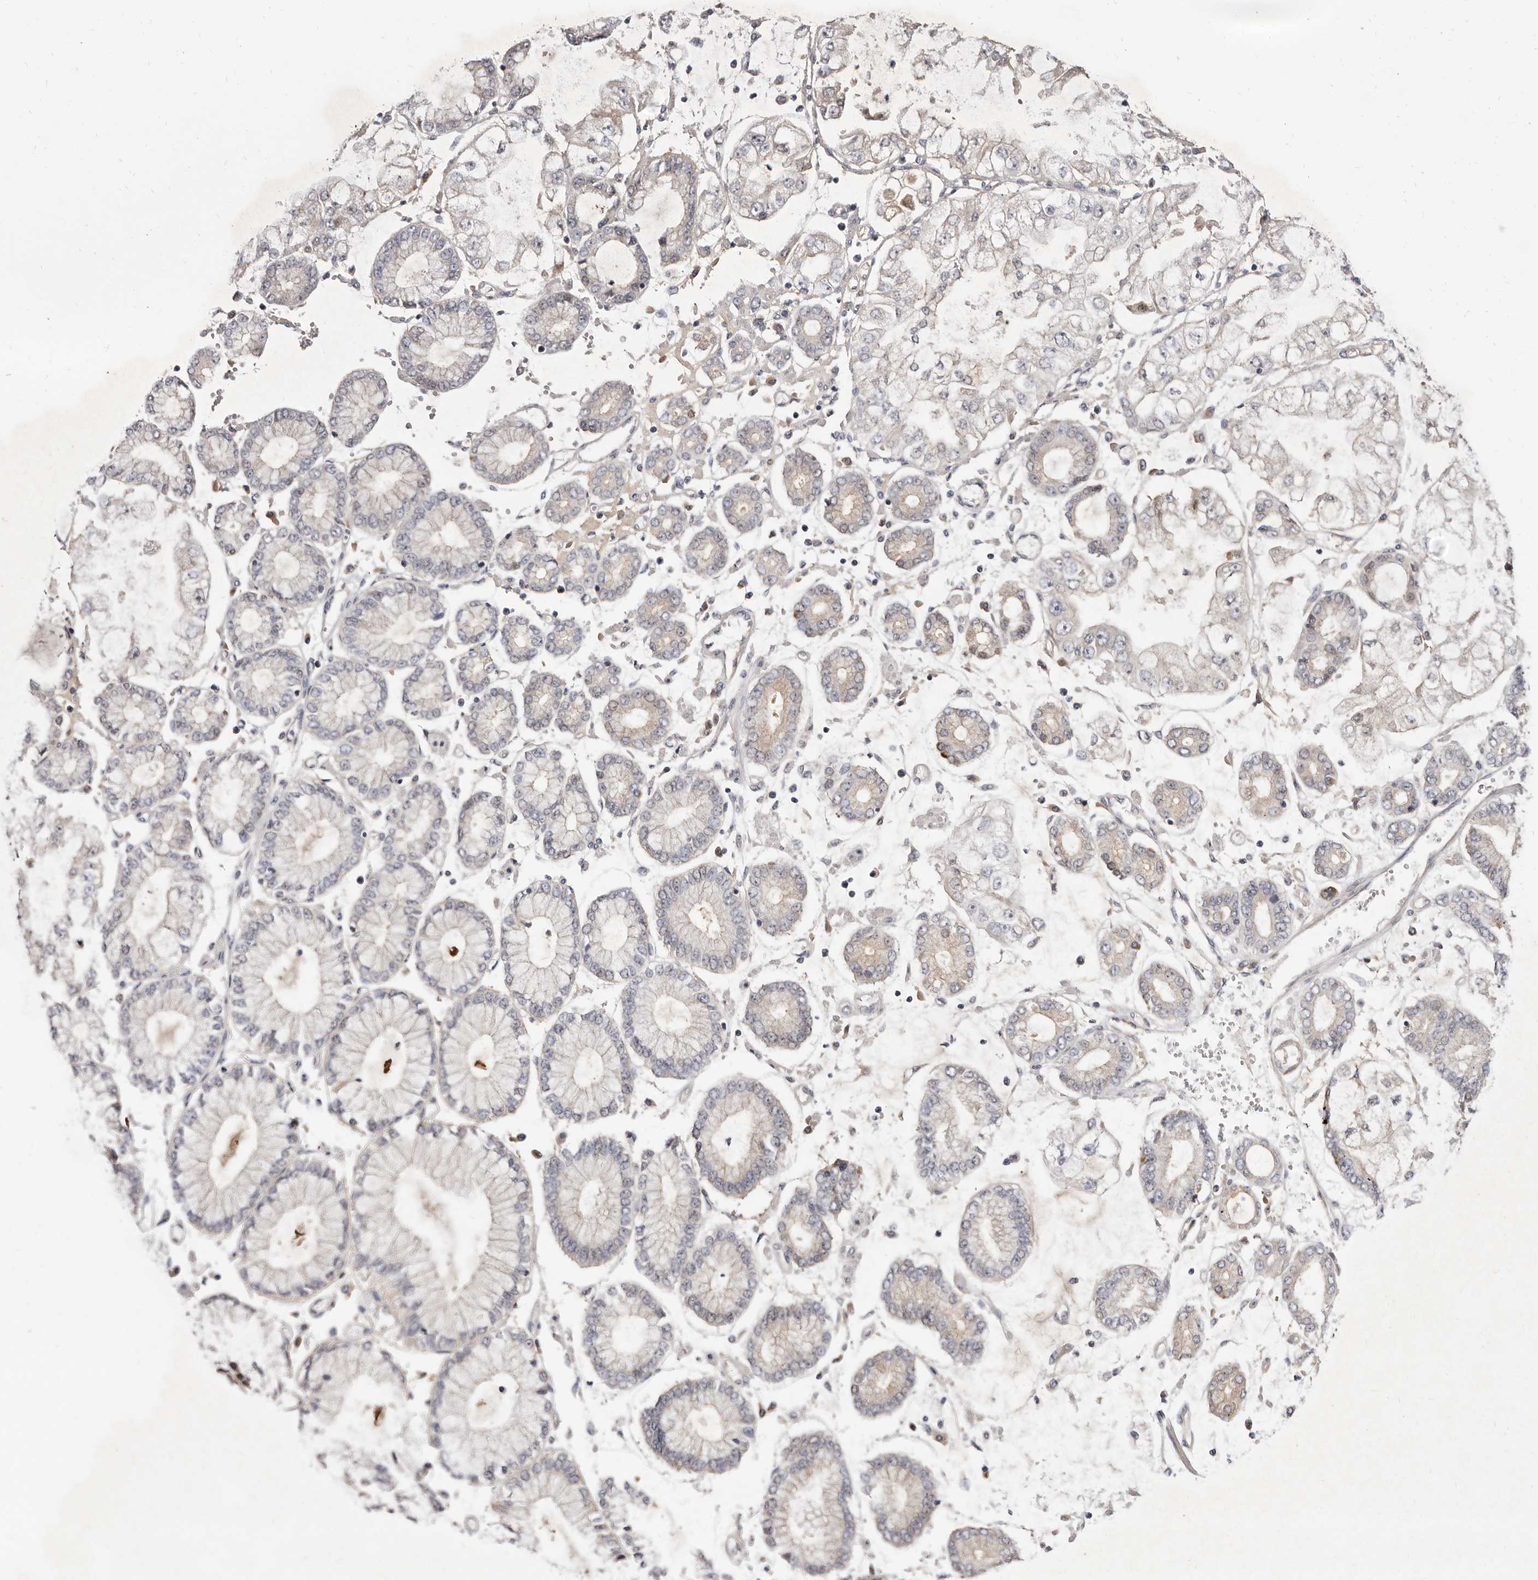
{"staining": {"intensity": "weak", "quantity": "25%-75%", "location": "cytoplasmic/membranous"}, "tissue": "stomach cancer", "cell_type": "Tumor cells", "image_type": "cancer", "snomed": [{"axis": "morphology", "description": "Adenocarcinoma, NOS"}, {"axis": "topography", "description": "Stomach"}], "caption": "Protein expression analysis of stomach cancer exhibits weak cytoplasmic/membranous positivity in approximately 25%-75% of tumor cells.", "gene": "INAVA", "patient": {"sex": "male", "age": 76}}